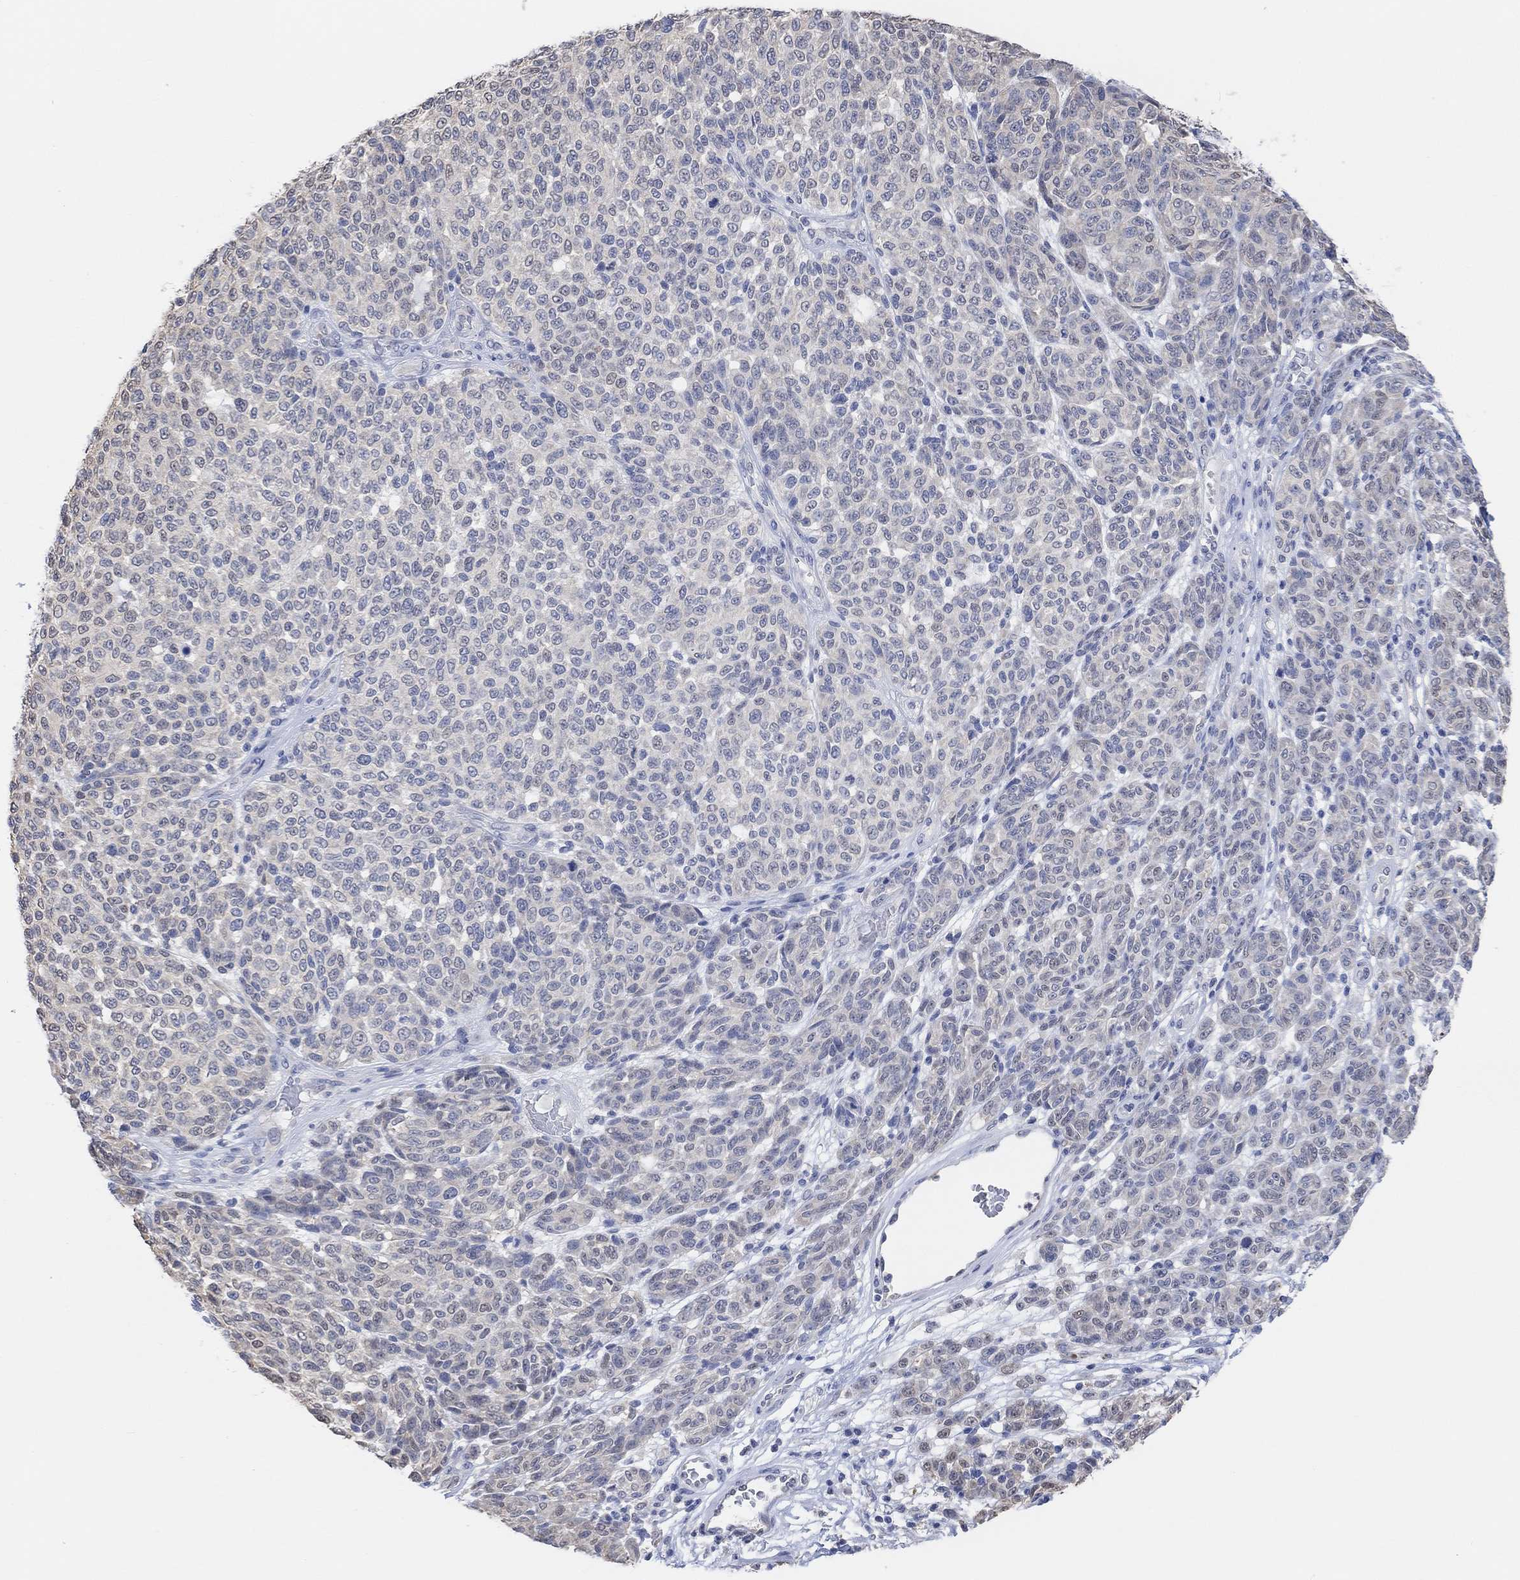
{"staining": {"intensity": "weak", "quantity": "<25%", "location": "cytoplasmic/membranous"}, "tissue": "melanoma", "cell_type": "Tumor cells", "image_type": "cancer", "snomed": [{"axis": "morphology", "description": "Malignant melanoma, NOS"}, {"axis": "topography", "description": "Skin"}], "caption": "Protein analysis of melanoma exhibits no significant expression in tumor cells.", "gene": "MUC1", "patient": {"sex": "male", "age": 59}}